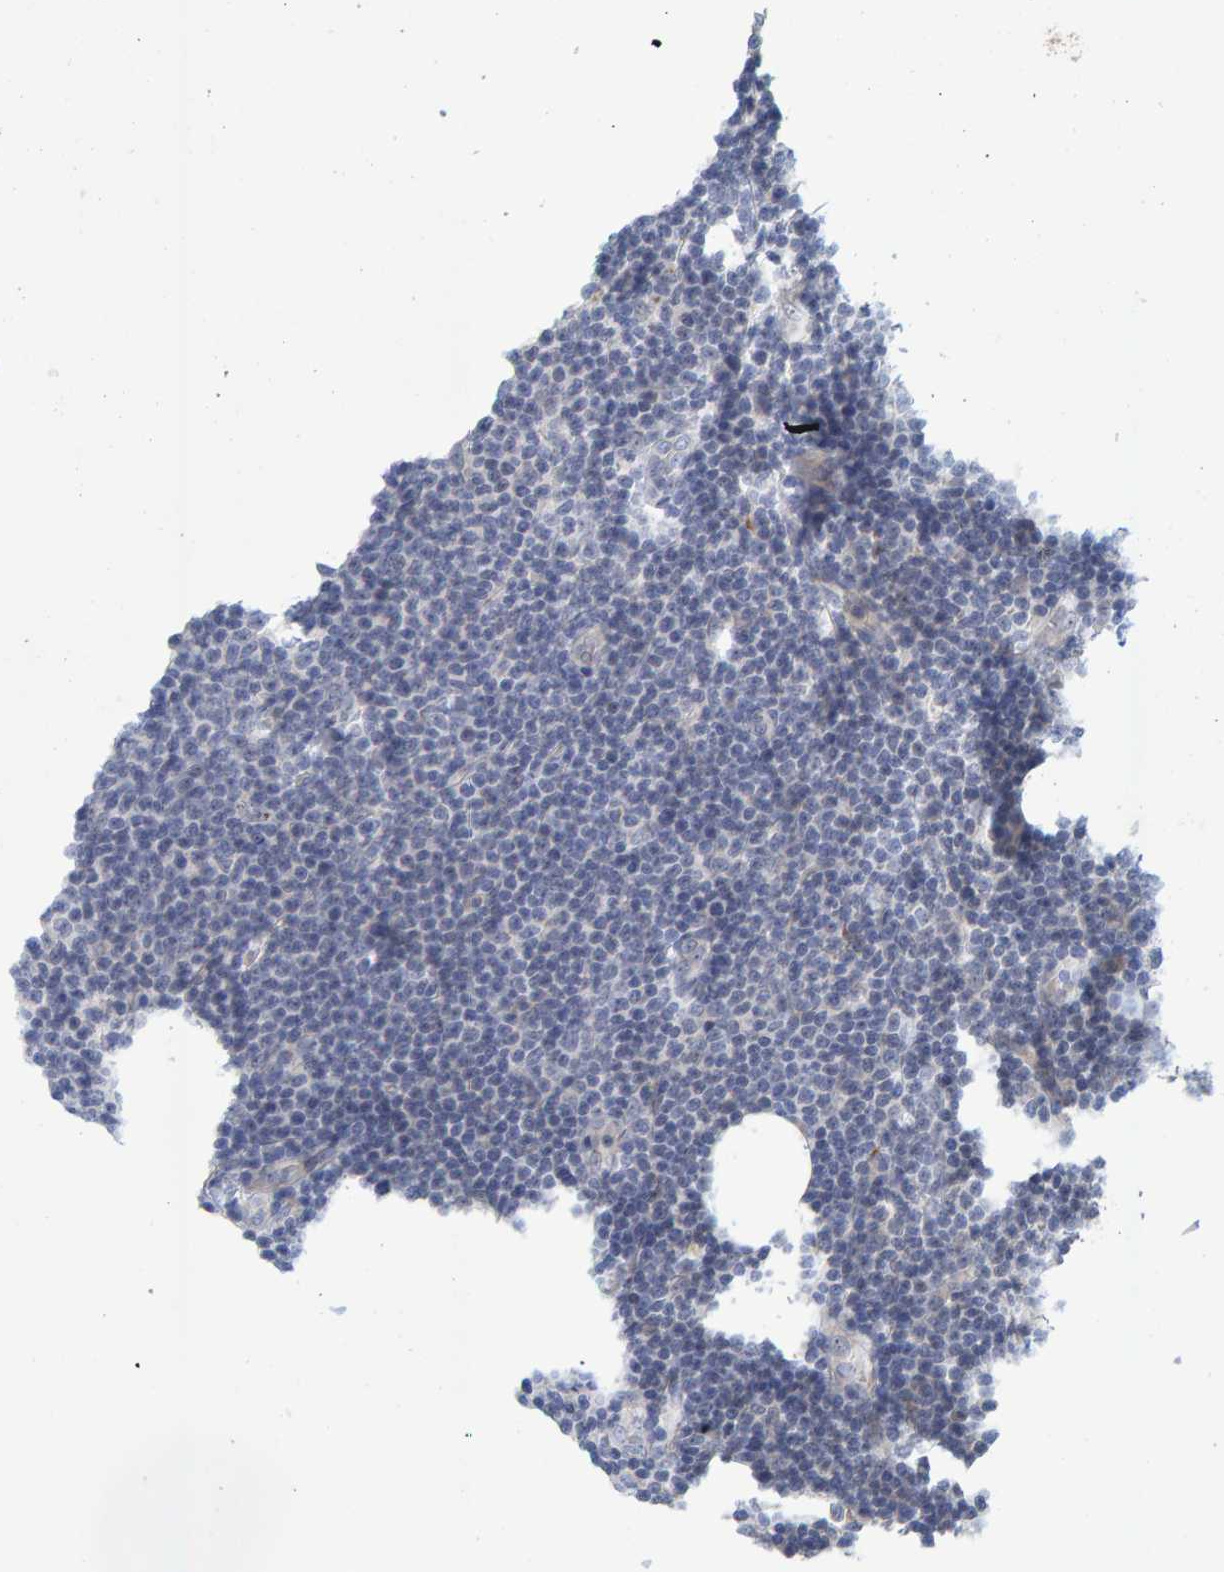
{"staining": {"intensity": "negative", "quantity": "none", "location": "none"}, "tissue": "lymphoma", "cell_type": "Tumor cells", "image_type": "cancer", "snomed": [{"axis": "morphology", "description": "Malignant lymphoma, non-Hodgkin's type, Low grade"}, {"axis": "topography", "description": "Lymph node"}], "caption": "Immunohistochemistry (IHC) image of neoplastic tissue: human low-grade malignant lymphoma, non-Hodgkin's type stained with DAB (3,3'-diaminobenzidine) reveals no significant protein expression in tumor cells.", "gene": "ZNF77", "patient": {"sex": "male", "age": 66}}